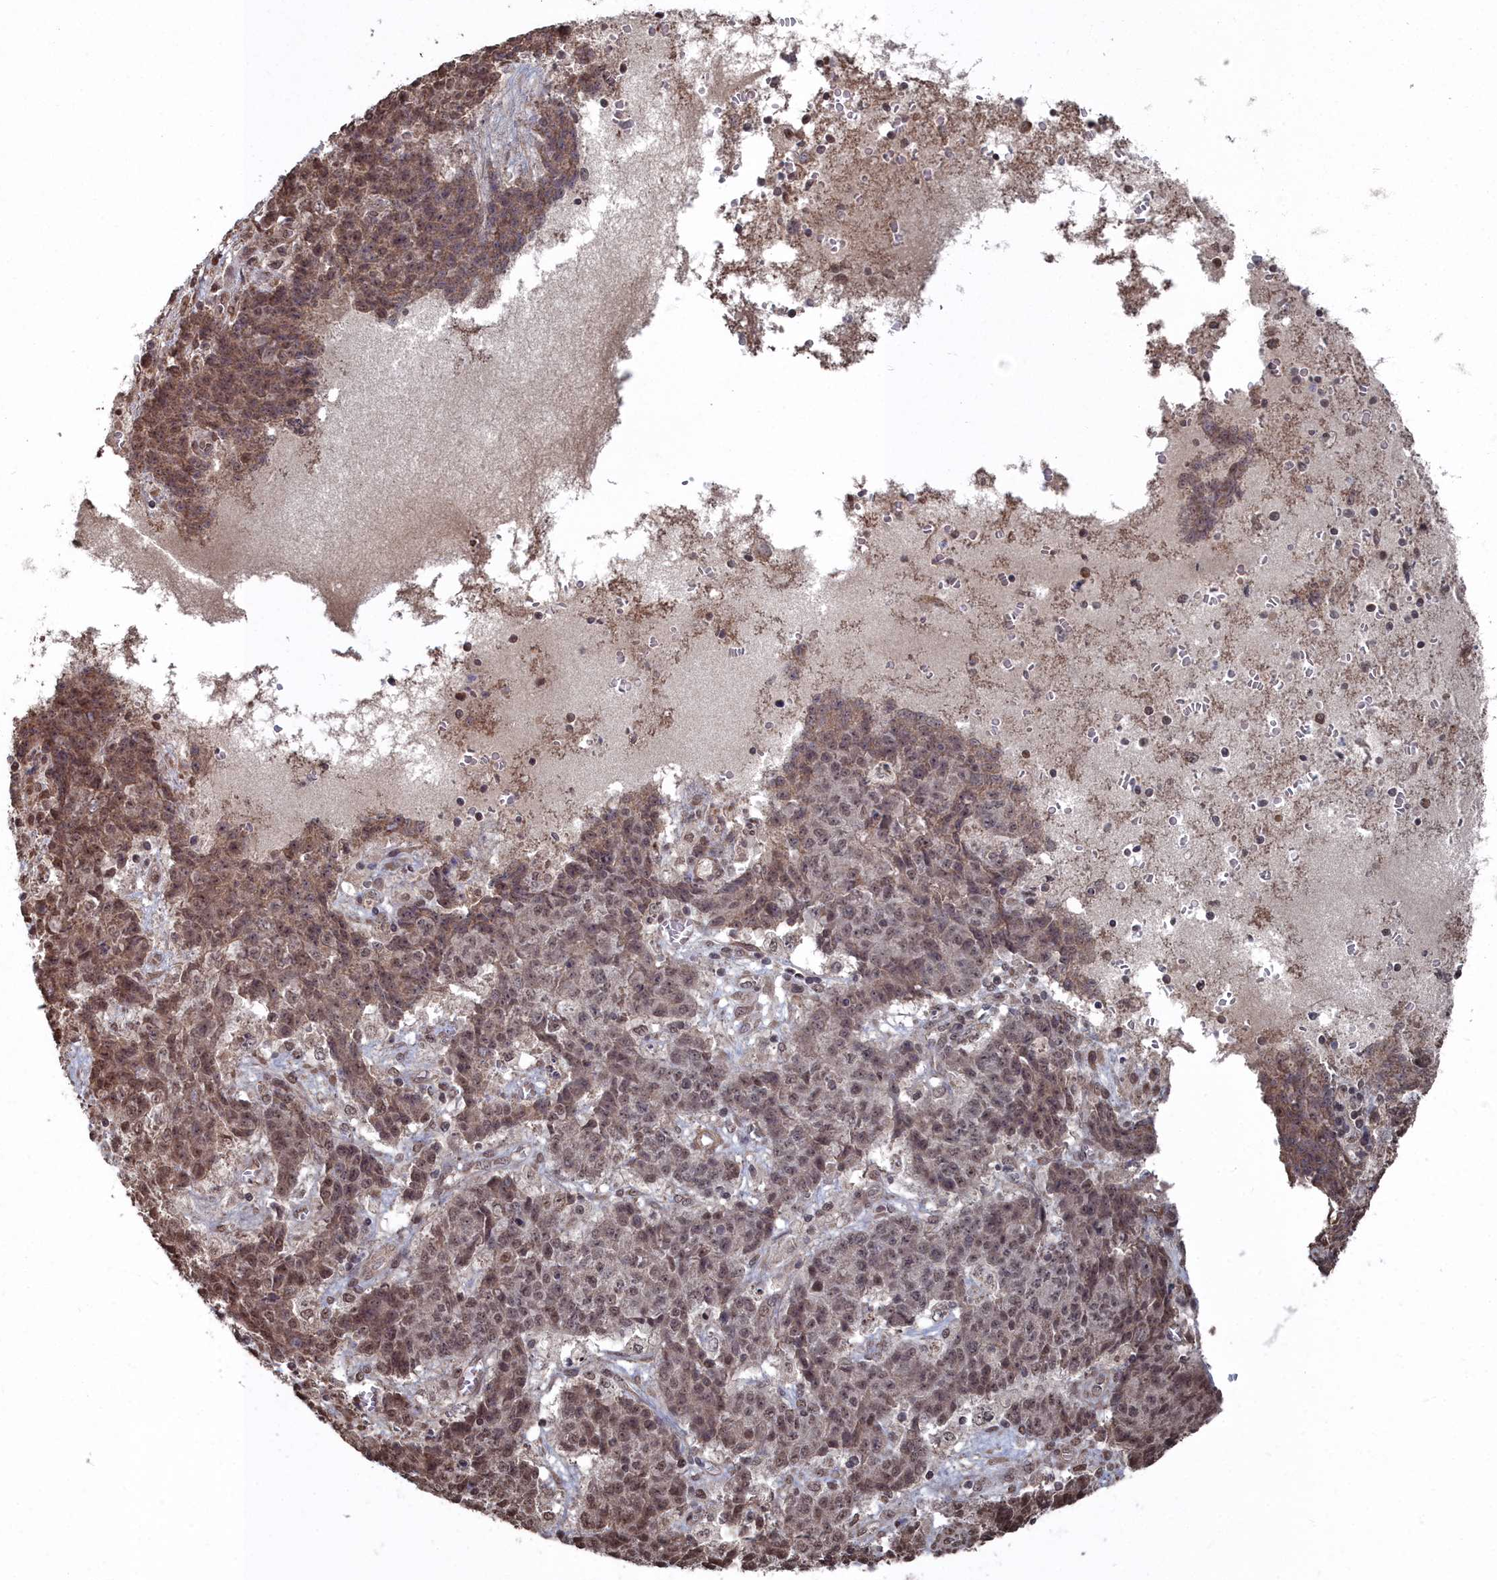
{"staining": {"intensity": "moderate", "quantity": ">75%", "location": "nuclear"}, "tissue": "ovarian cancer", "cell_type": "Tumor cells", "image_type": "cancer", "snomed": [{"axis": "morphology", "description": "Carcinoma, endometroid"}, {"axis": "topography", "description": "Ovary"}], "caption": "Immunohistochemistry (IHC) (DAB) staining of human endometroid carcinoma (ovarian) displays moderate nuclear protein staining in approximately >75% of tumor cells.", "gene": "CCNP", "patient": {"sex": "female", "age": 42}}